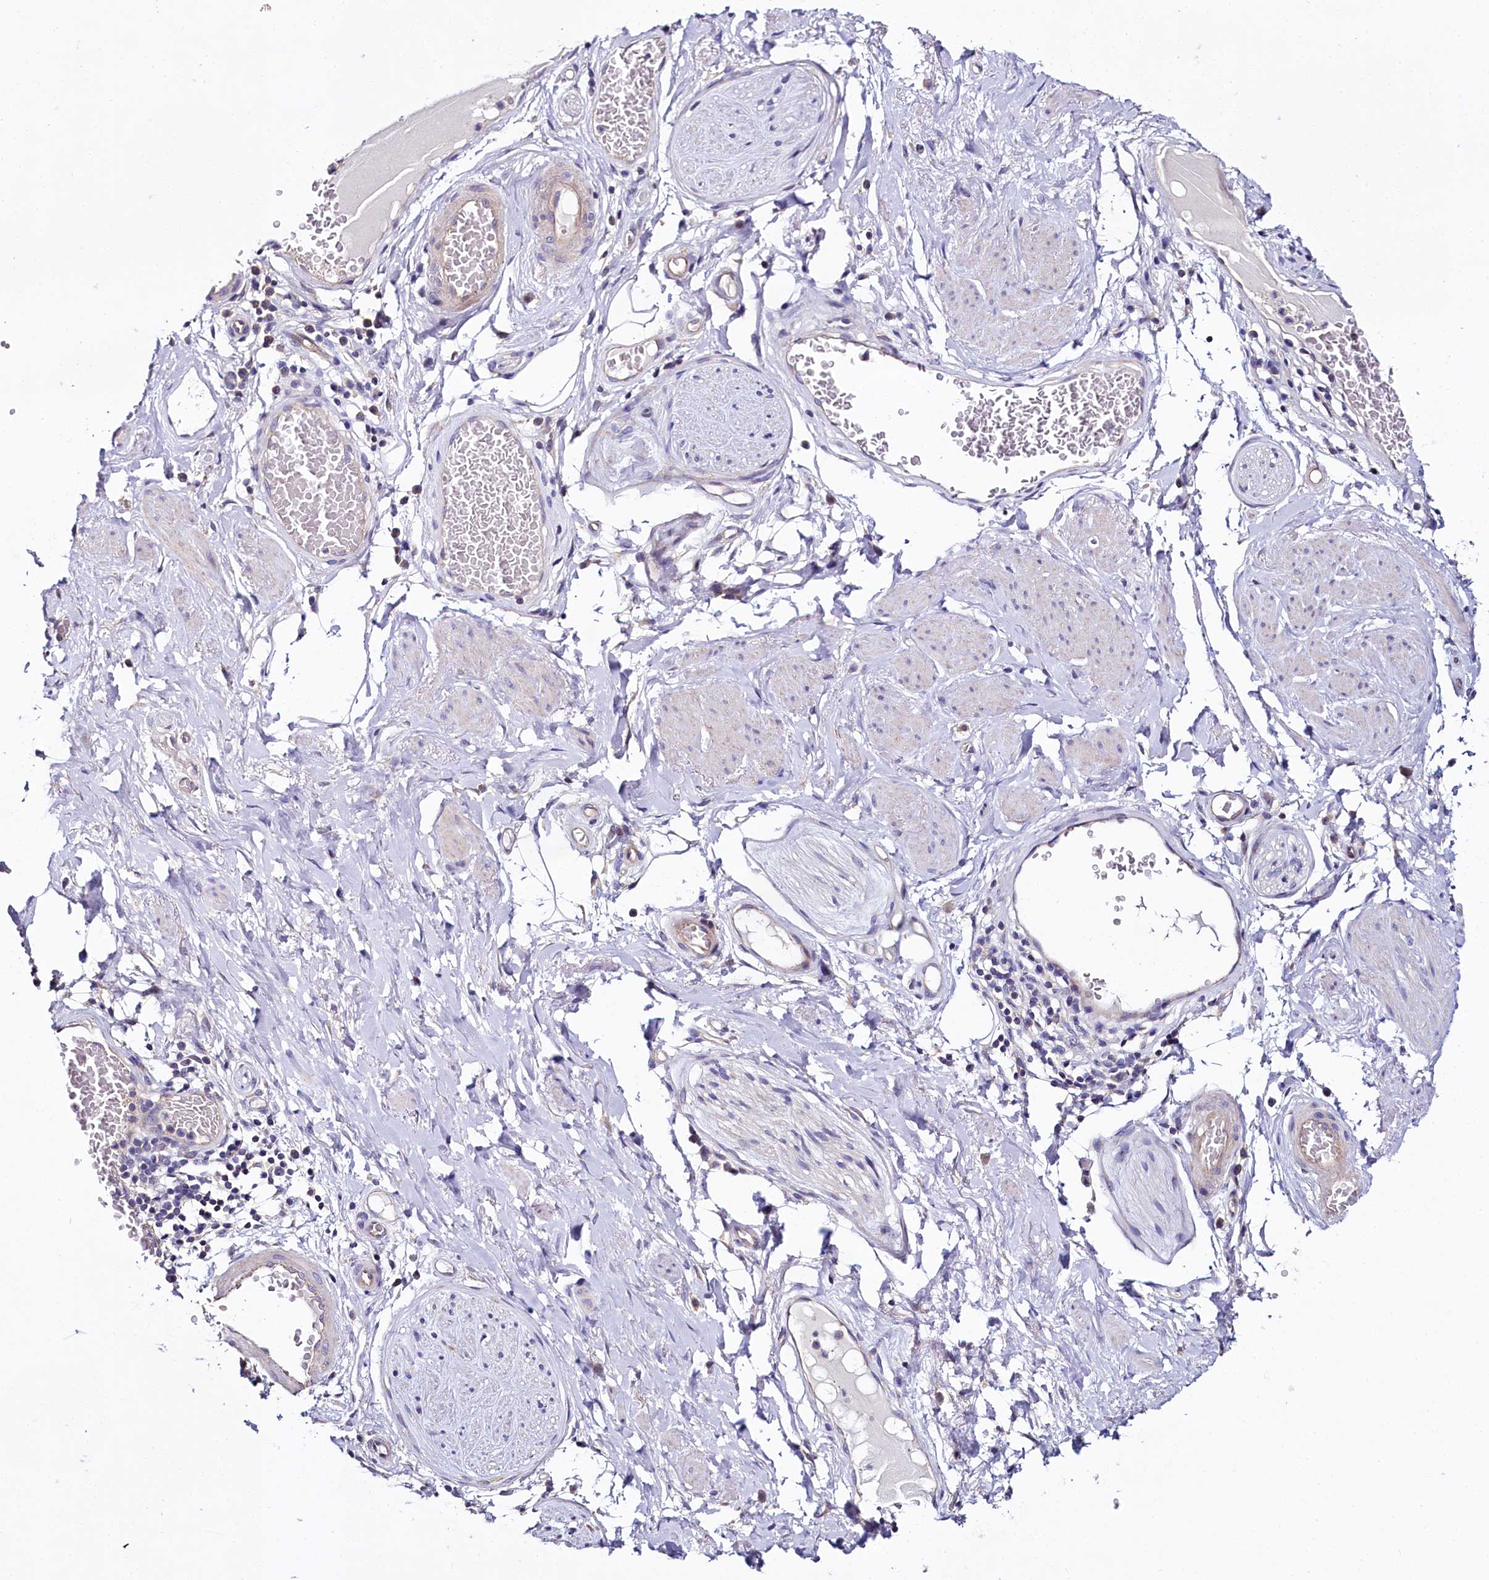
{"staining": {"intensity": "negative", "quantity": "none", "location": "none"}, "tissue": "adipose tissue", "cell_type": "Adipocytes", "image_type": "normal", "snomed": [{"axis": "morphology", "description": "Normal tissue, NOS"}, {"axis": "morphology", "description": "Adenocarcinoma, NOS"}, {"axis": "topography", "description": "Rectum"}, {"axis": "topography", "description": "Vagina"}, {"axis": "topography", "description": "Peripheral nerve tissue"}], "caption": "An immunohistochemistry image of unremarkable adipose tissue is shown. There is no staining in adipocytes of adipose tissue. Brightfield microscopy of immunohistochemistry (IHC) stained with DAB (brown) and hematoxylin (blue), captured at high magnification.", "gene": "CEP295", "patient": {"sex": "female", "age": 71}}